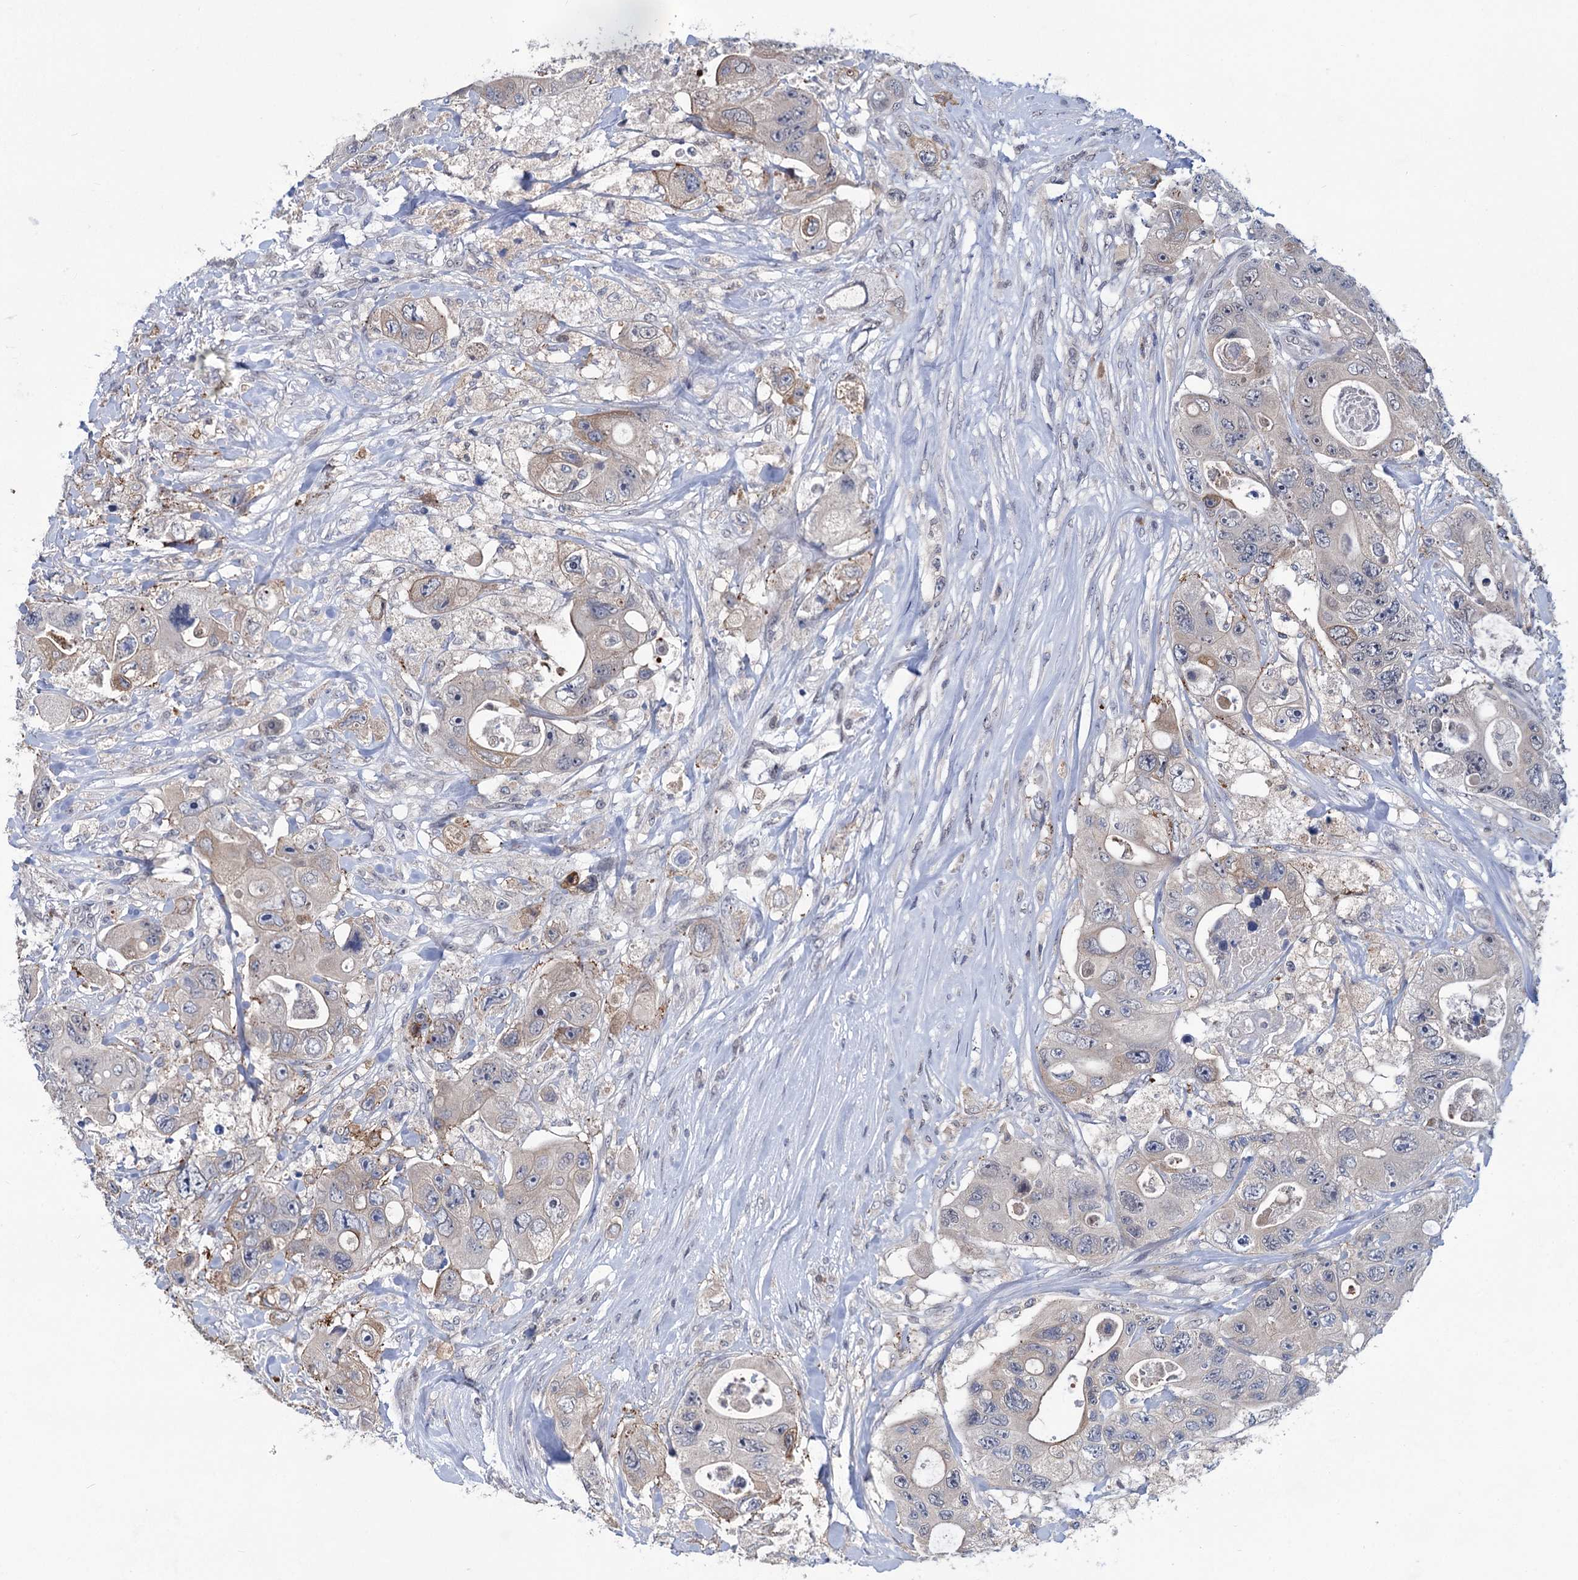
{"staining": {"intensity": "moderate", "quantity": "<25%", "location": "cytoplasmic/membranous"}, "tissue": "colorectal cancer", "cell_type": "Tumor cells", "image_type": "cancer", "snomed": [{"axis": "morphology", "description": "Adenocarcinoma, NOS"}, {"axis": "topography", "description": "Colon"}], "caption": "Adenocarcinoma (colorectal) stained with IHC demonstrates moderate cytoplasmic/membranous staining in about <25% of tumor cells. Using DAB (3,3'-diaminobenzidine) (brown) and hematoxylin (blue) stains, captured at high magnification using brightfield microscopy.", "gene": "TTC17", "patient": {"sex": "female", "age": 46}}